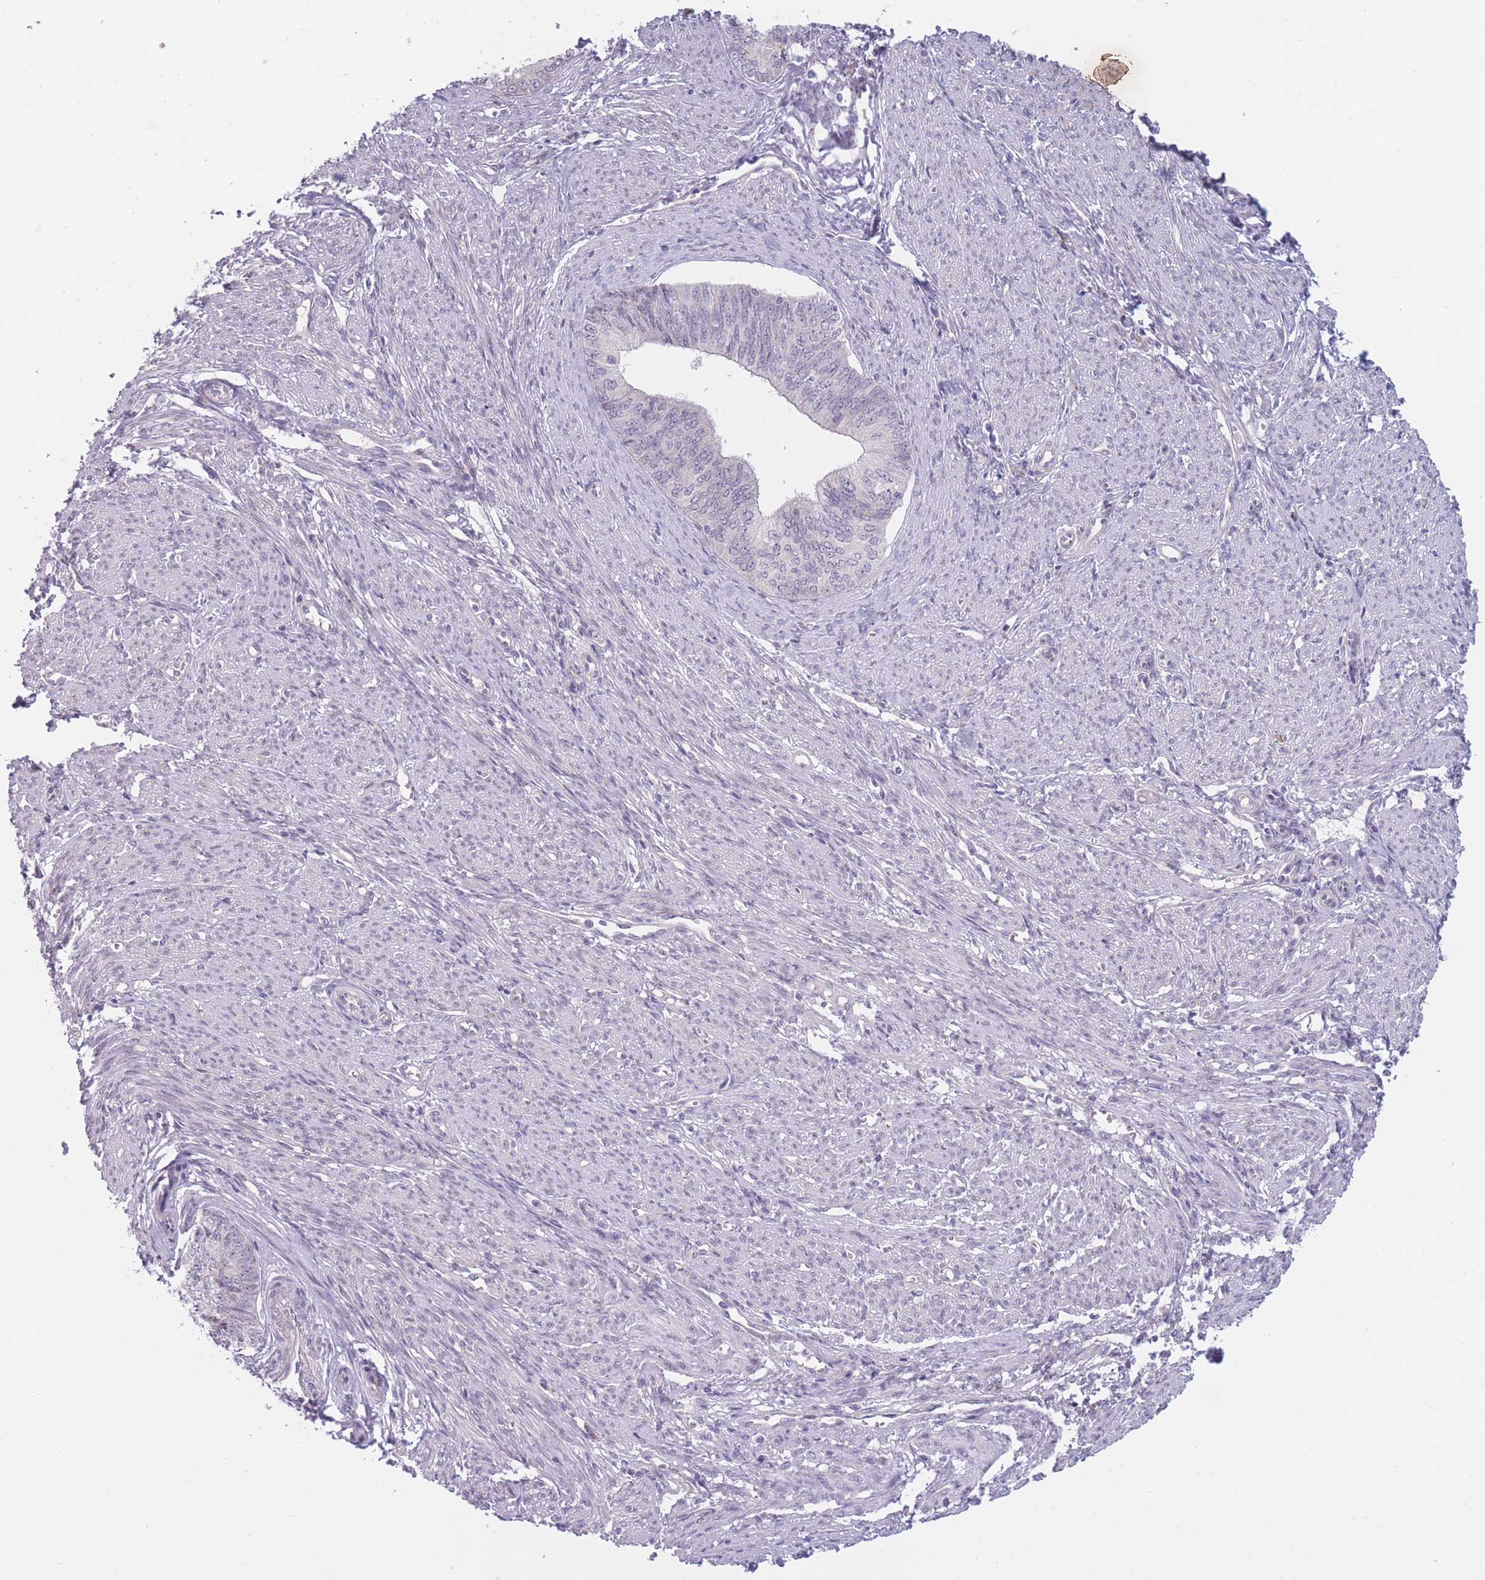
{"staining": {"intensity": "negative", "quantity": "none", "location": "none"}, "tissue": "endometrial cancer", "cell_type": "Tumor cells", "image_type": "cancer", "snomed": [{"axis": "morphology", "description": "Adenocarcinoma, NOS"}, {"axis": "topography", "description": "Endometrium"}], "caption": "Immunohistochemistry (IHC) of endometrial cancer (adenocarcinoma) displays no staining in tumor cells. (Brightfield microscopy of DAB (3,3'-diaminobenzidine) immunohistochemistry (IHC) at high magnification).", "gene": "COL27A1", "patient": {"sex": "female", "age": 68}}